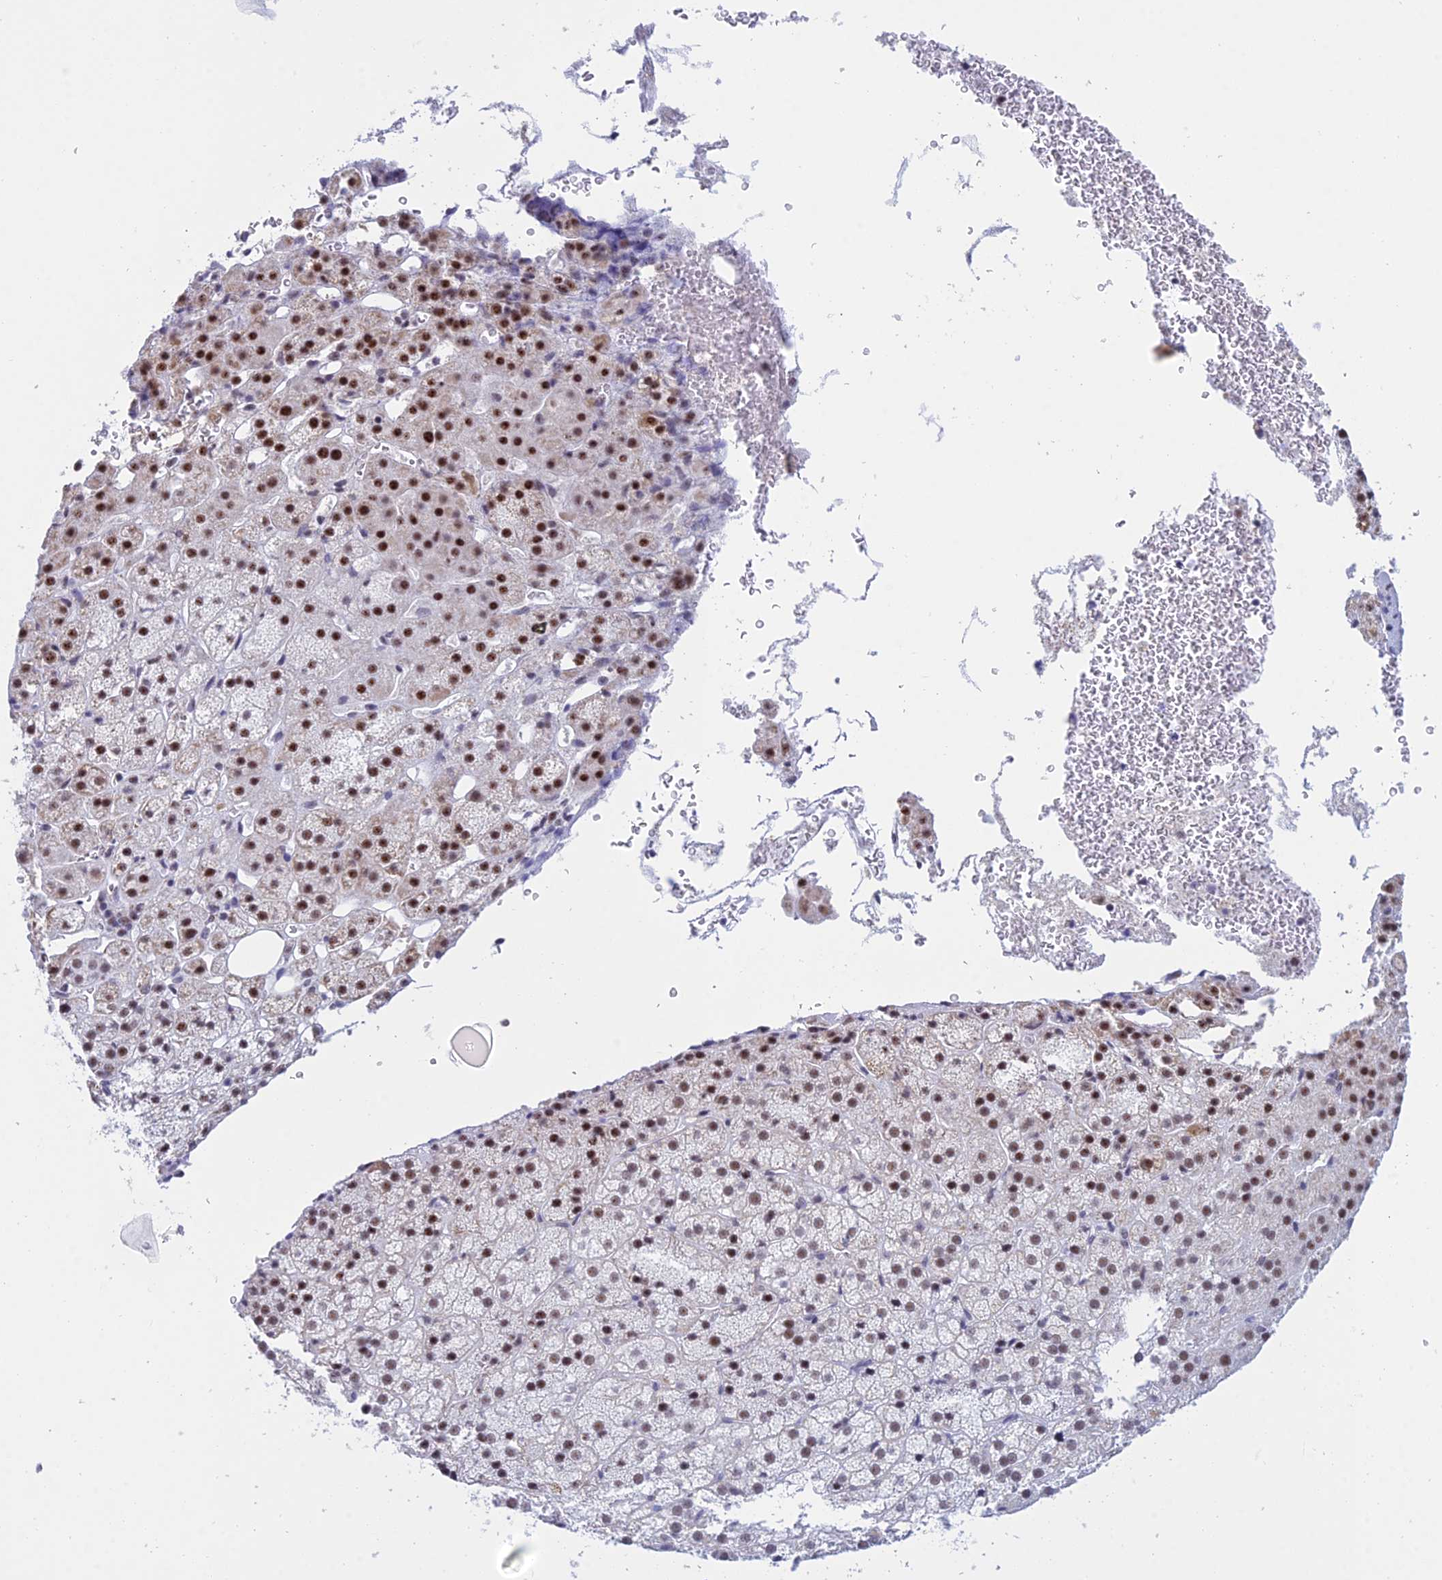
{"staining": {"intensity": "strong", "quantity": "25%-75%", "location": "nuclear"}, "tissue": "adrenal gland", "cell_type": "Glandular cells", "image_type": "normal", "snomed": [{"axis": "morphology", "description": "Normal tissue, NOS"}, {"axis": "topography", "description": "Adrenal gland"}], "caption": "Immunohistochemical staining of unremarkable human adrenal gland displays high levels of strong nuclear staining in about 25%-75% of glandular cells.", "gene": "KLF14", "patient": {"sex": "female", "age": 57}}